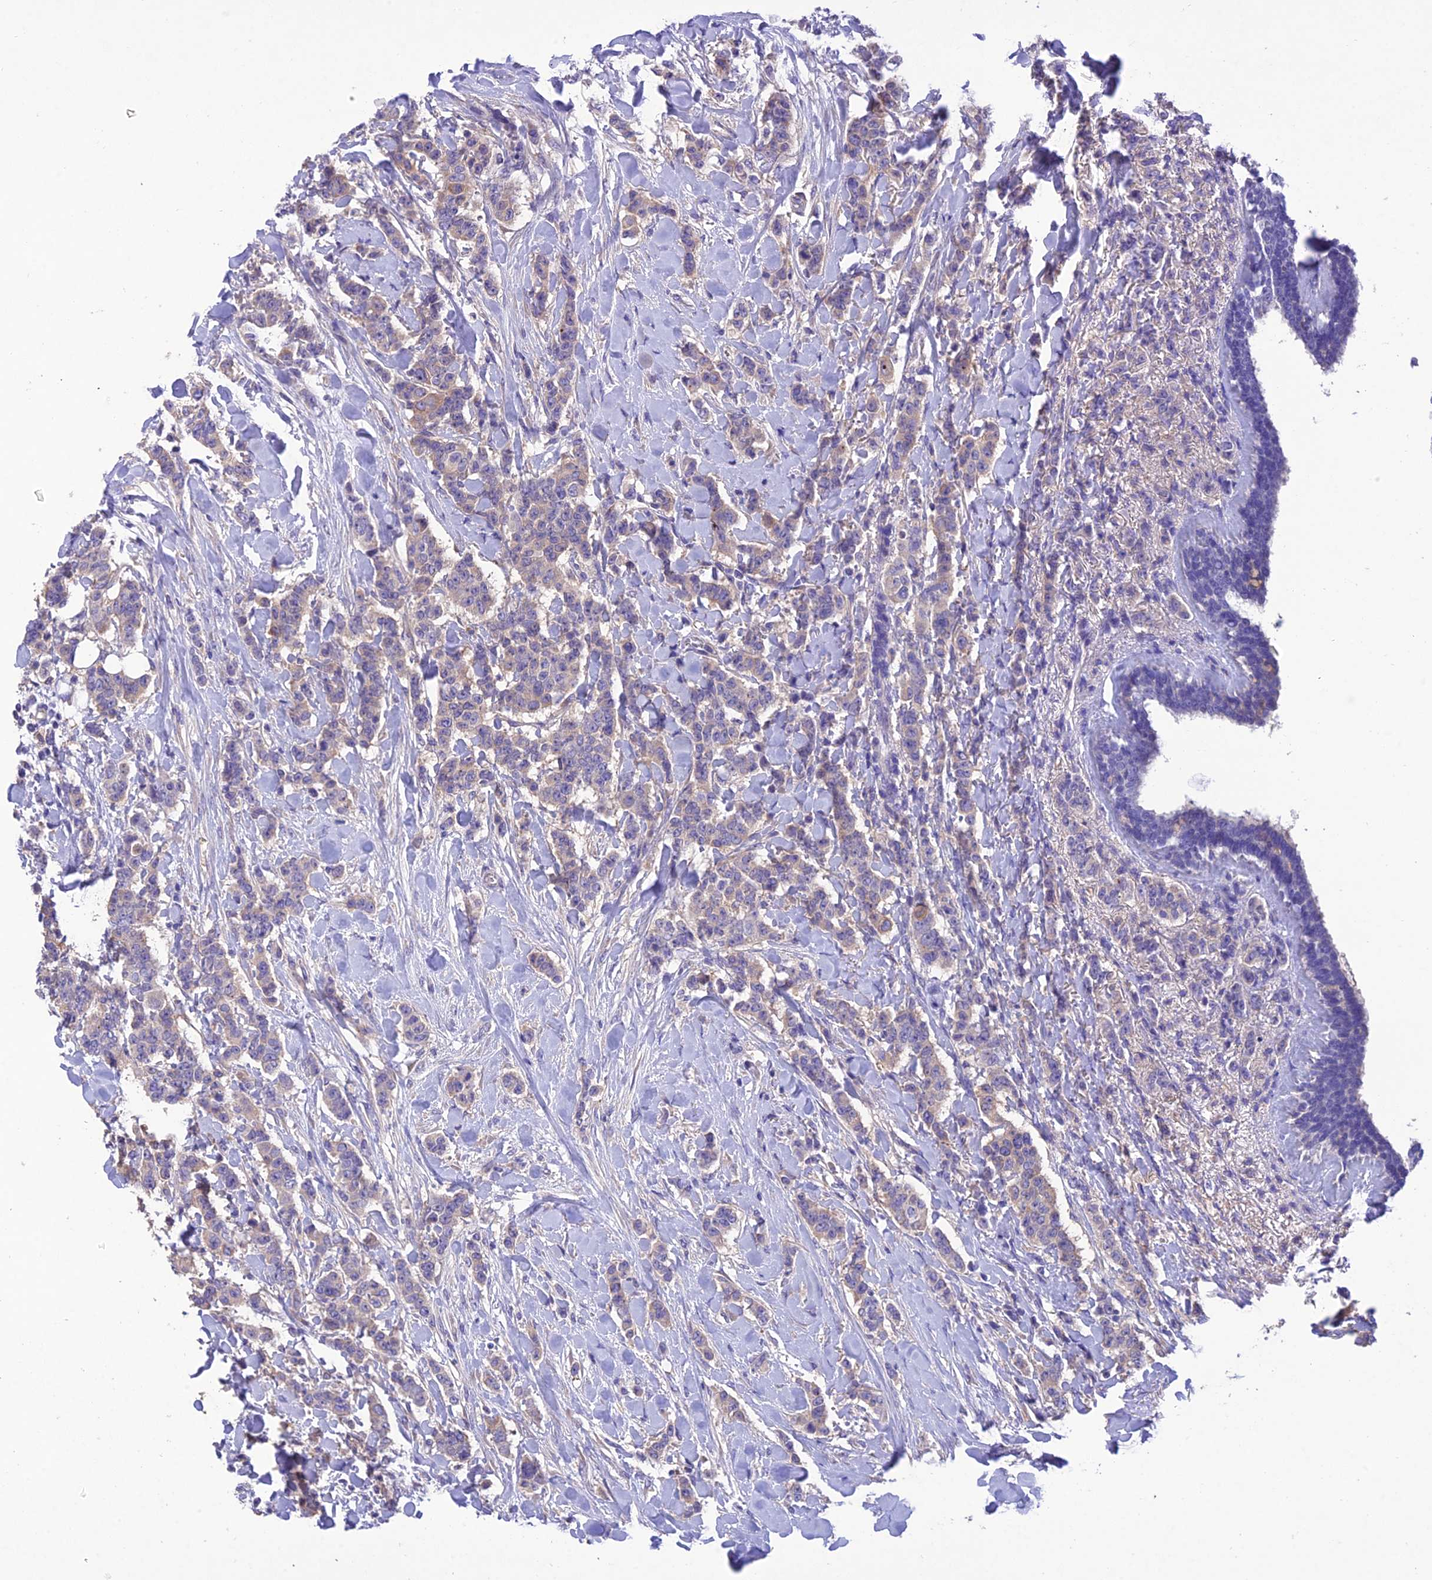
{"staining": {"intensity": "weak", "quantity": "25%-75%", "location": "cytoplasmic/membranous"}, "tissue": "breast cancer", "cell_type": "Tumor cells", "image_type": "cancer", "snomed": [{"axis": "morphology", "description": "Duct carcinoma"}, {"axis": "topography", "description": "Breast"}], "caption": "Breast cancer stained for a protein (brown) shows weak cytoplasmic/membranous positive staining in about 25%-75% of tumor cells.", "gene": "SNX24", "patient": {"sex": "female", "age": 40}}